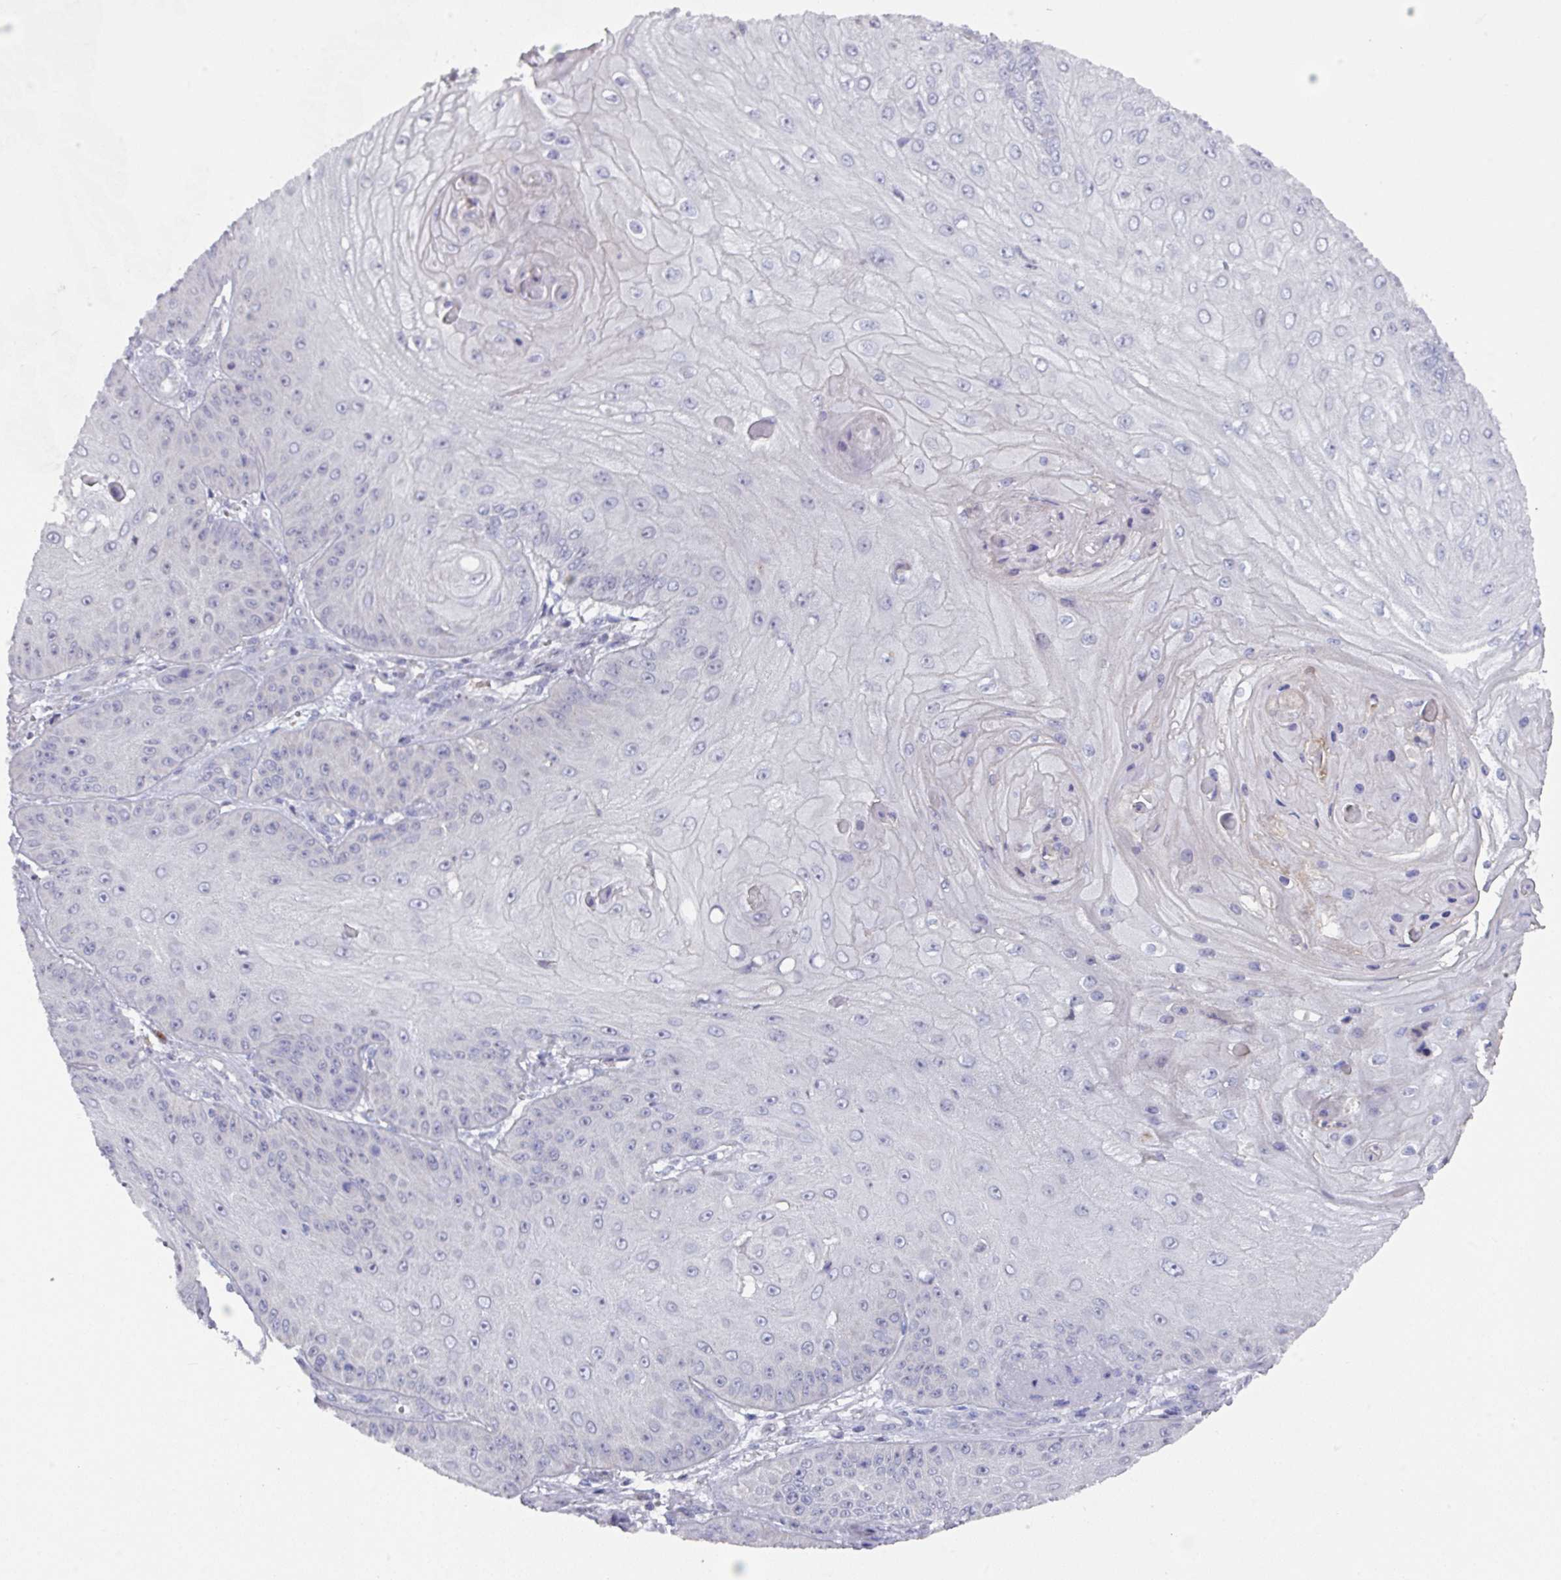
{"staining": {"intensity": "negative", "quantity": "none", "location": "none"}, "tissue": "skin cancer", "cell_type": "Tumor cells", "image_type": "cancer", "snomed": [{"axis": "morphology", "description": "Squamous cell carcinoma, NOS"}, {"axis": "topography", "description": "Skin"}], "caption": "Skin cancer was stained to show a protein in brown. There is no significant positivity in tumor cells.", "gene": "DCAF12L2", "patient": {"sex": "male", "age": 70}}